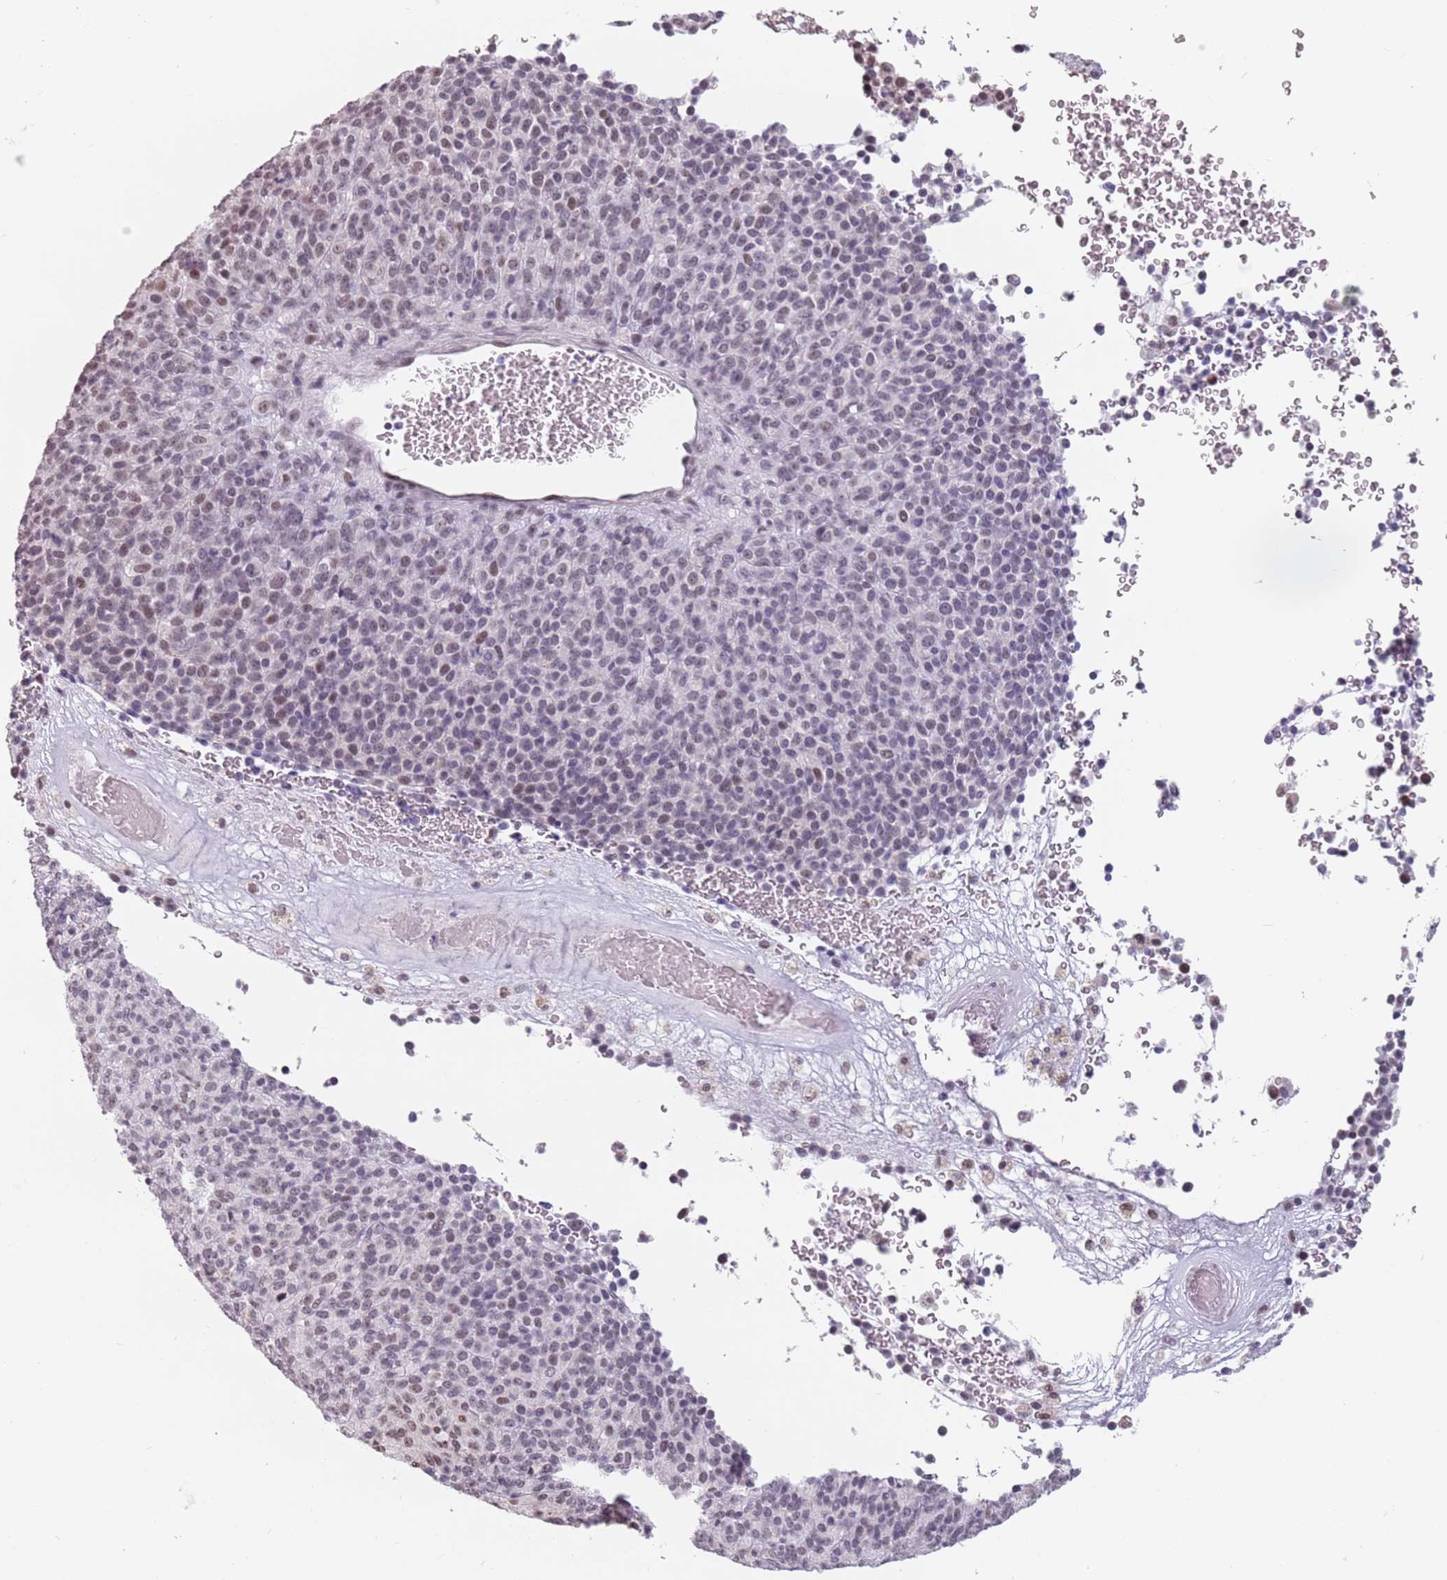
{"staining": {"intensity": "weak", "quantity": "25%-75%", "location": "nuclear"}, "tissue": "melanoma", "cell_type": "Tumor cells", "image_type": "cancer", "snomed": [{"axis": "morphology", "description": "Malignant melanoma, Metastatic site"}, {"axis": "topography", "description": "Brain"}], "caption": "Immunohistochemical staining of melanoma displays weak nuclear protein staining in about 25%-75% of tumor cells.", "gene": "PTCHD1", "patient": {"sex": "female", "age": 56}}